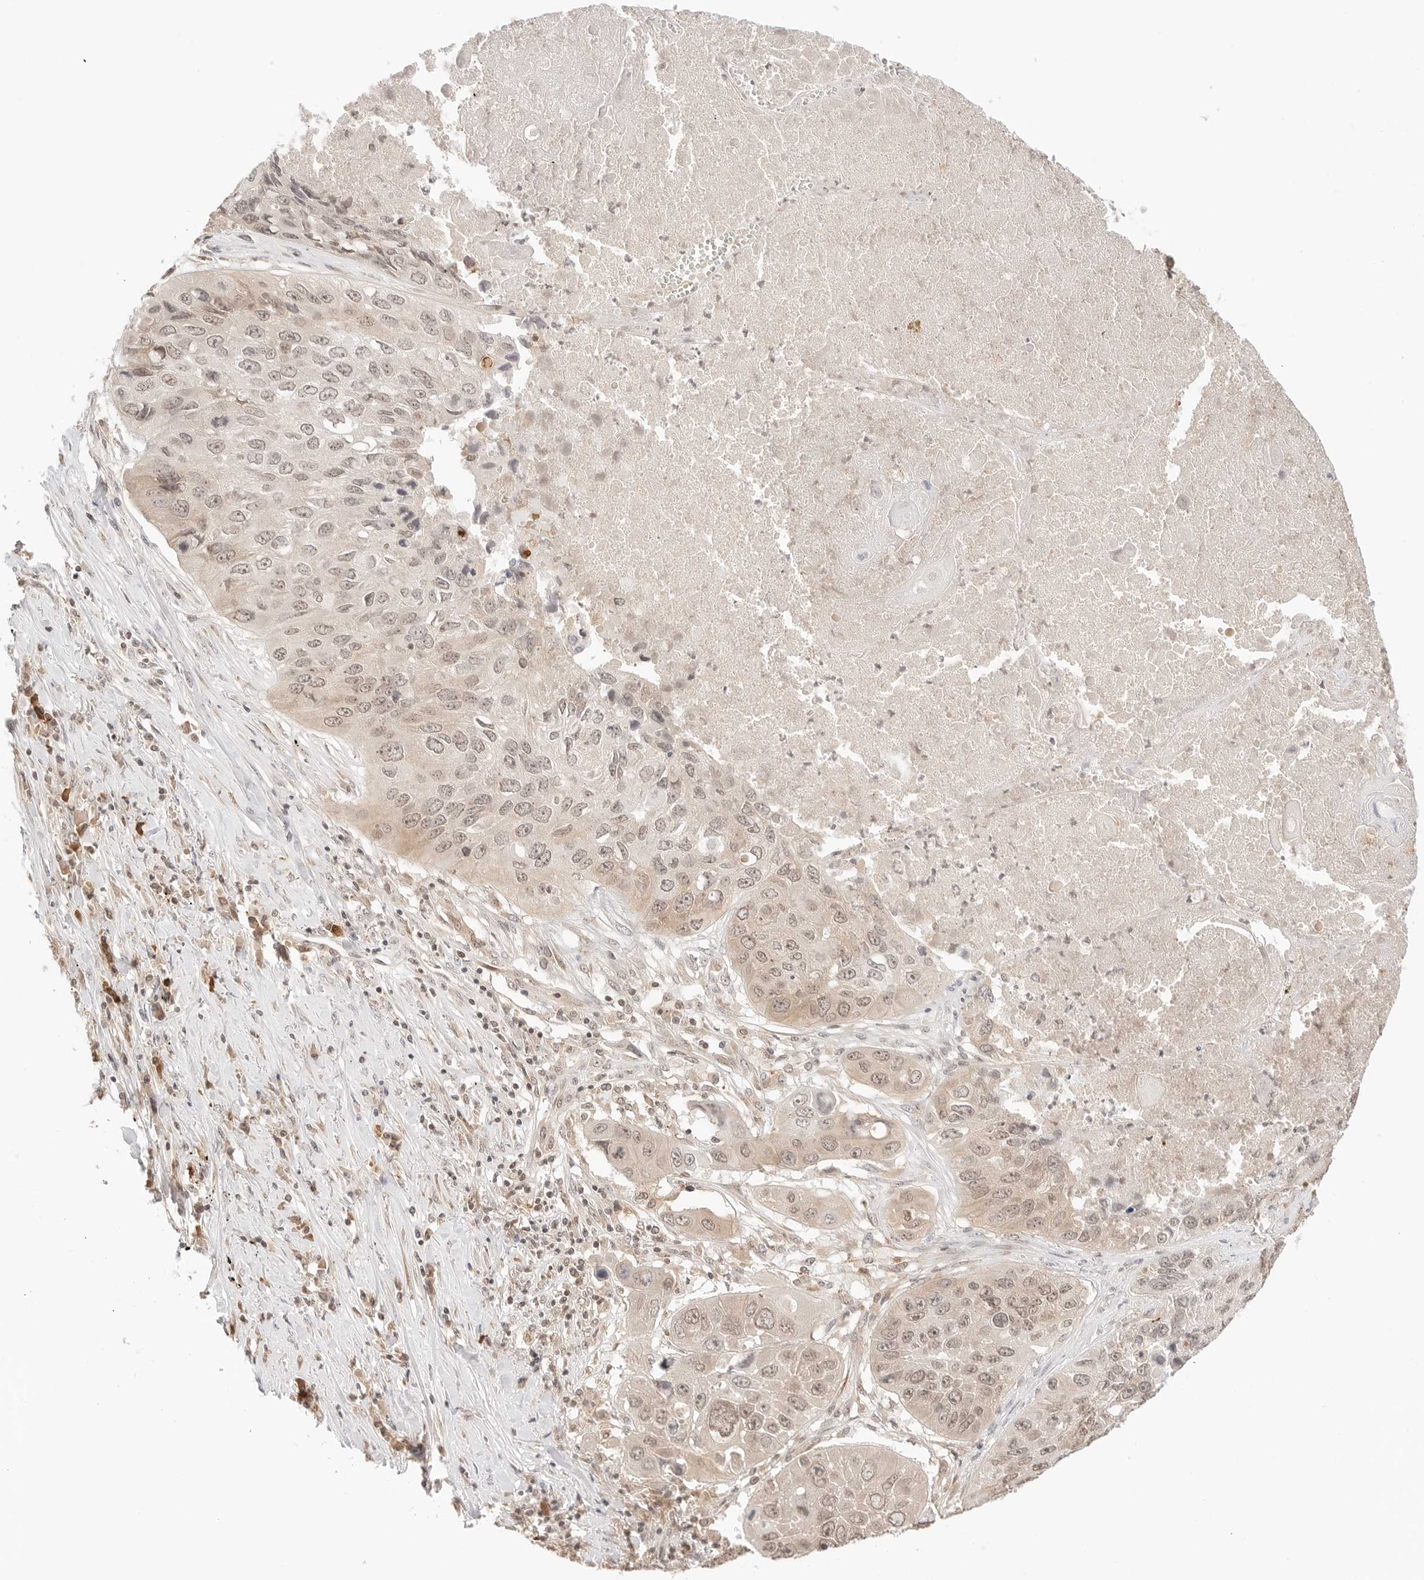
{"staining": {"intensity": "weak", "quantity": ">75%", "location": "cytoplasmic/membranous,nuclear"}, "tissue": "lung cancer", "cell_type": "Tumor cells", "image_type": "cancer", "snomed": [{"axis": "morphology", "description": "Squamous cell carcinoma, NOS"}, {"axis": "topography", "description": "Lung"}], "caption": "Protein staining of squamous cell carcinoma (lung) tissue displays weak cytoplasmic/membranous and nuclear staining in about >75% of tumor cells.", "gene": "SEPTIN4", "patient": {"sex": "male", "age": 61}}